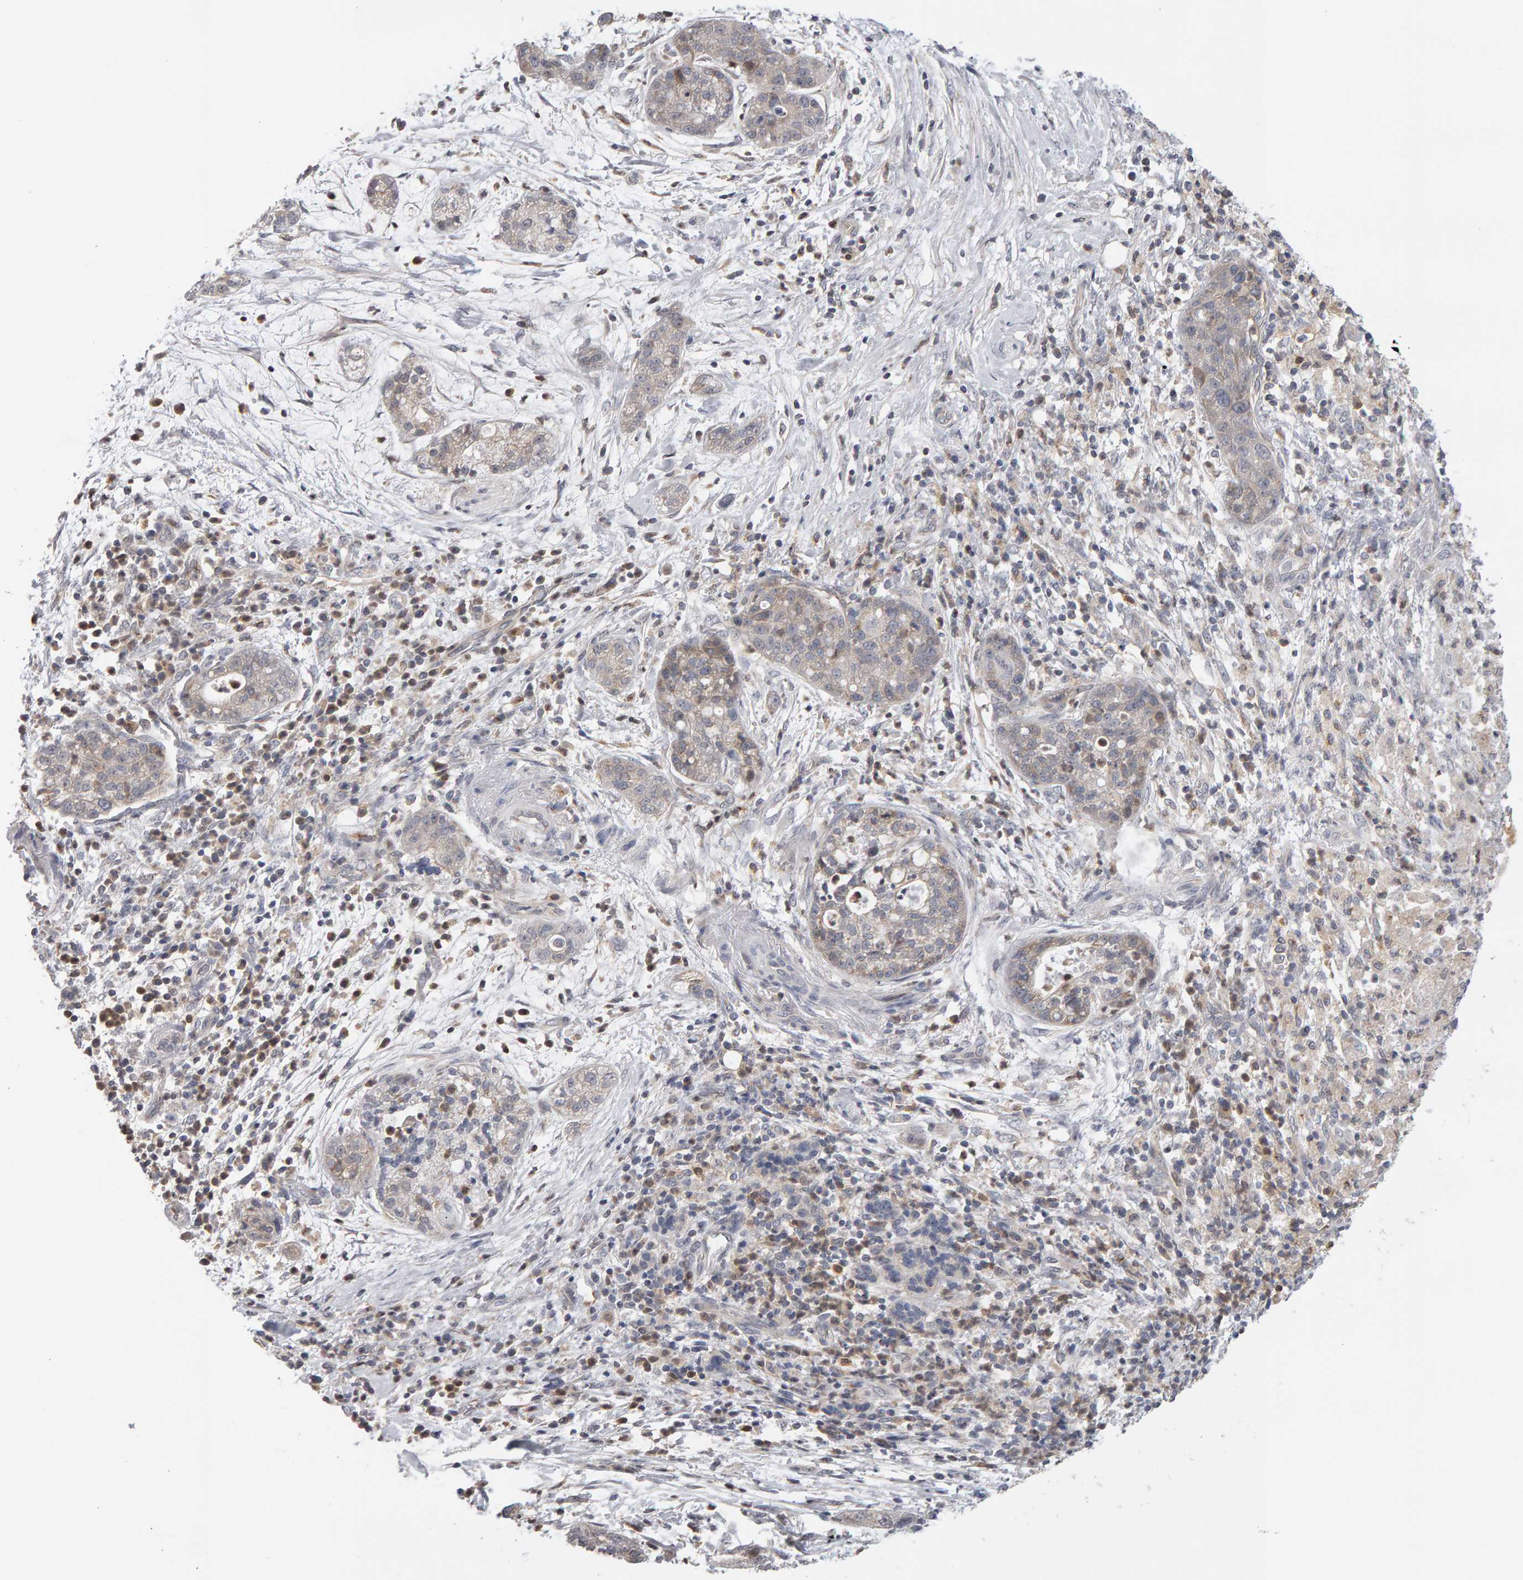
{"staining": {"intensity": "weak", "quantity": "<25%", "location": "cytoplasmic/membranous"}, "tissue": "pancreatic cancer", "cell_type": "Tumor cells", "image_type": "cancer", "snomed": [{"axis": "morphology", "description": "Adenocarcinoma, NOS"}, {"axis": "topography", "description": "Pancreas"}], "caption": "Tumor cells show no significant protein positivity in pancreatic adenocarcinoma. The staining was performed using DAB (3,3'-diaminobenzidine) to visualize the protein expression in brown, while the nuclei were stained in blue with hematoxylin (Magnification: 20x).", "gene": "MSRA", "patient": {"sex": "female", "age": 78}}